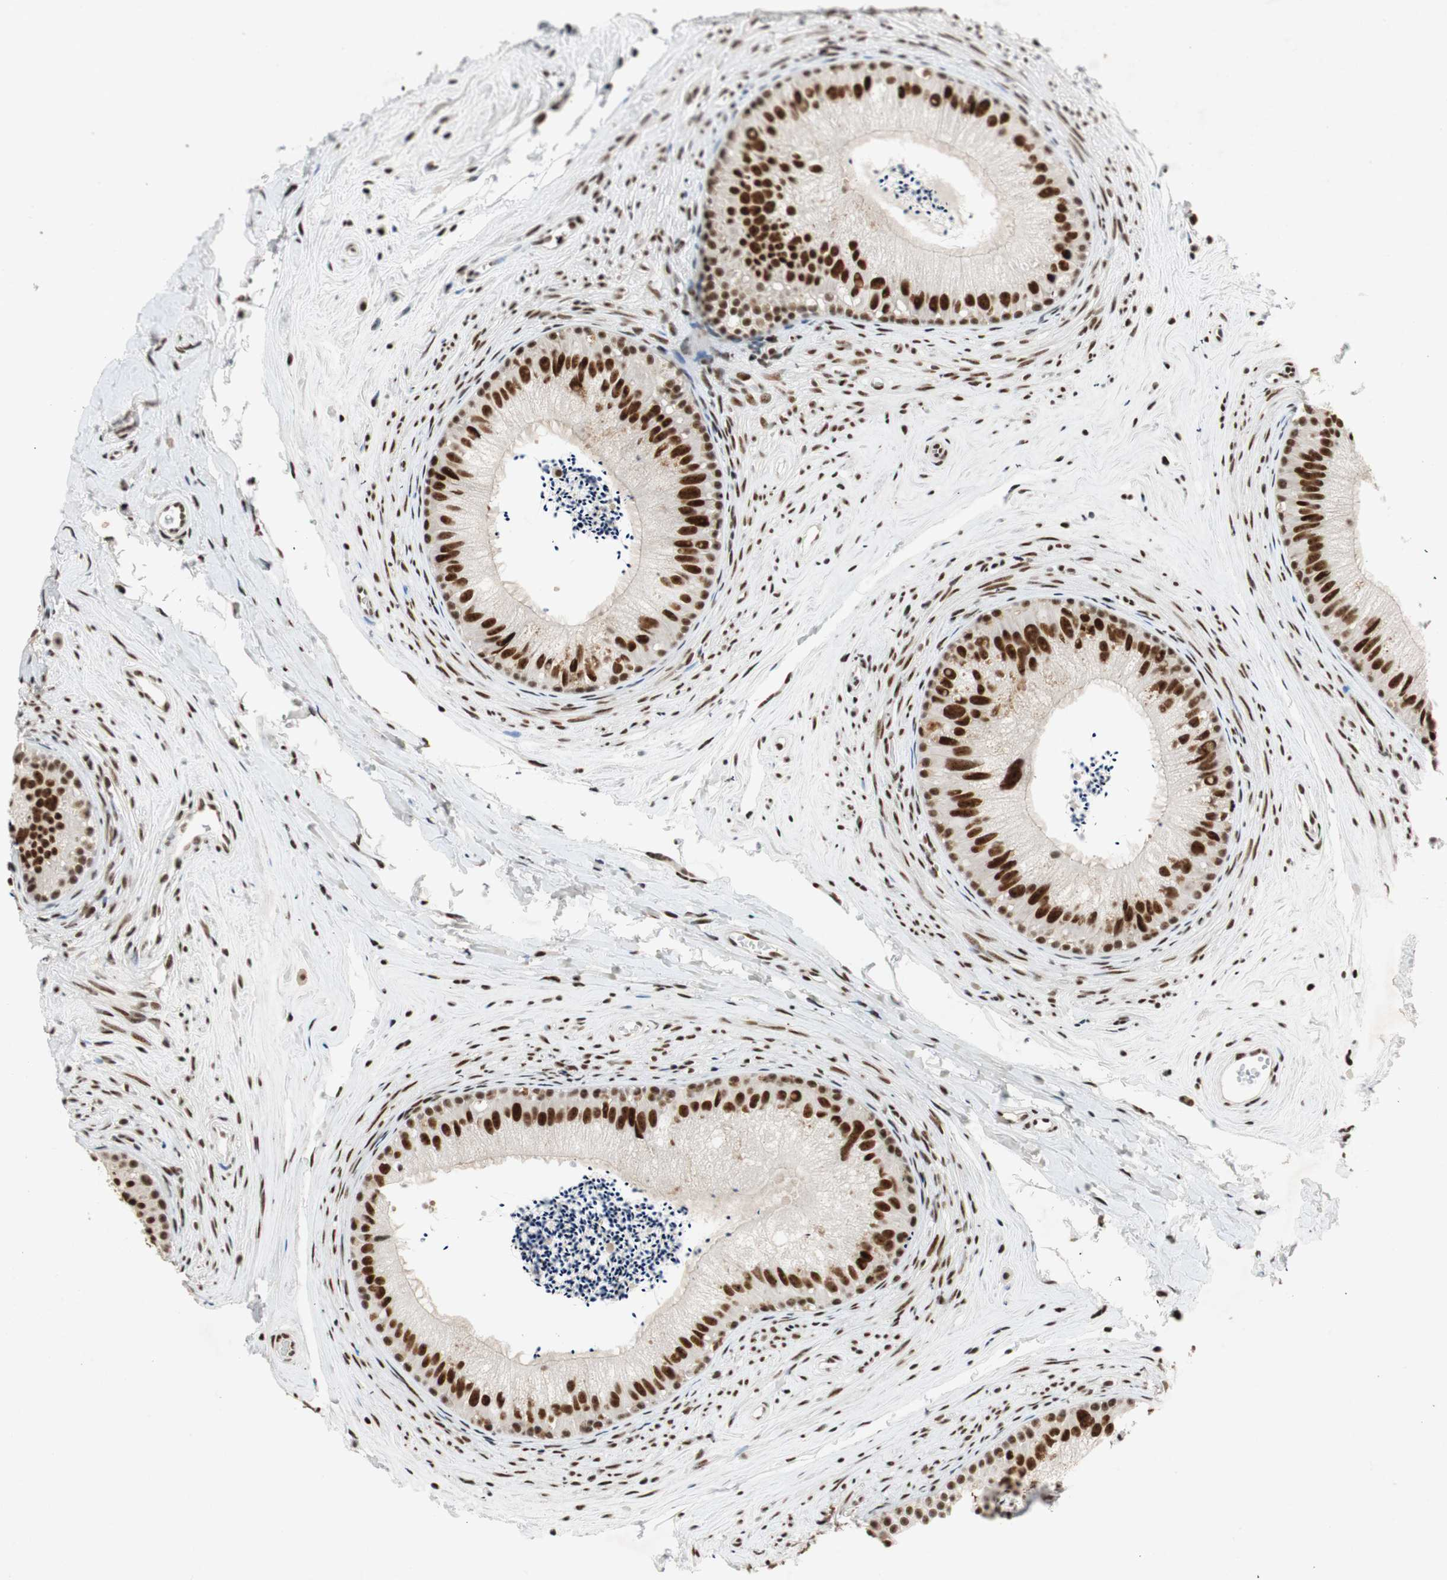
{"staining": {"intensity": "strong", "quantity": ">75%", "location": "nuclear"}, "tissue": "epididymis", "cell_type": "Glandular cells", "image_type": "normal", "snomed": [{"axis": "morphology", "description": "Normal tissue, NOS"}, {"axis": "topography", "description": "Epididymis"}], "caption": "DAB immunohistochemical staining of unremarkable epididymis displays strong nuclear protein staining in approximately >75% of glandular cells. (DAB = brown stain, brightfield microscopy at high magnification).", "gene": "NCBP3", "patient": {"sex": "male", "age": 56}}